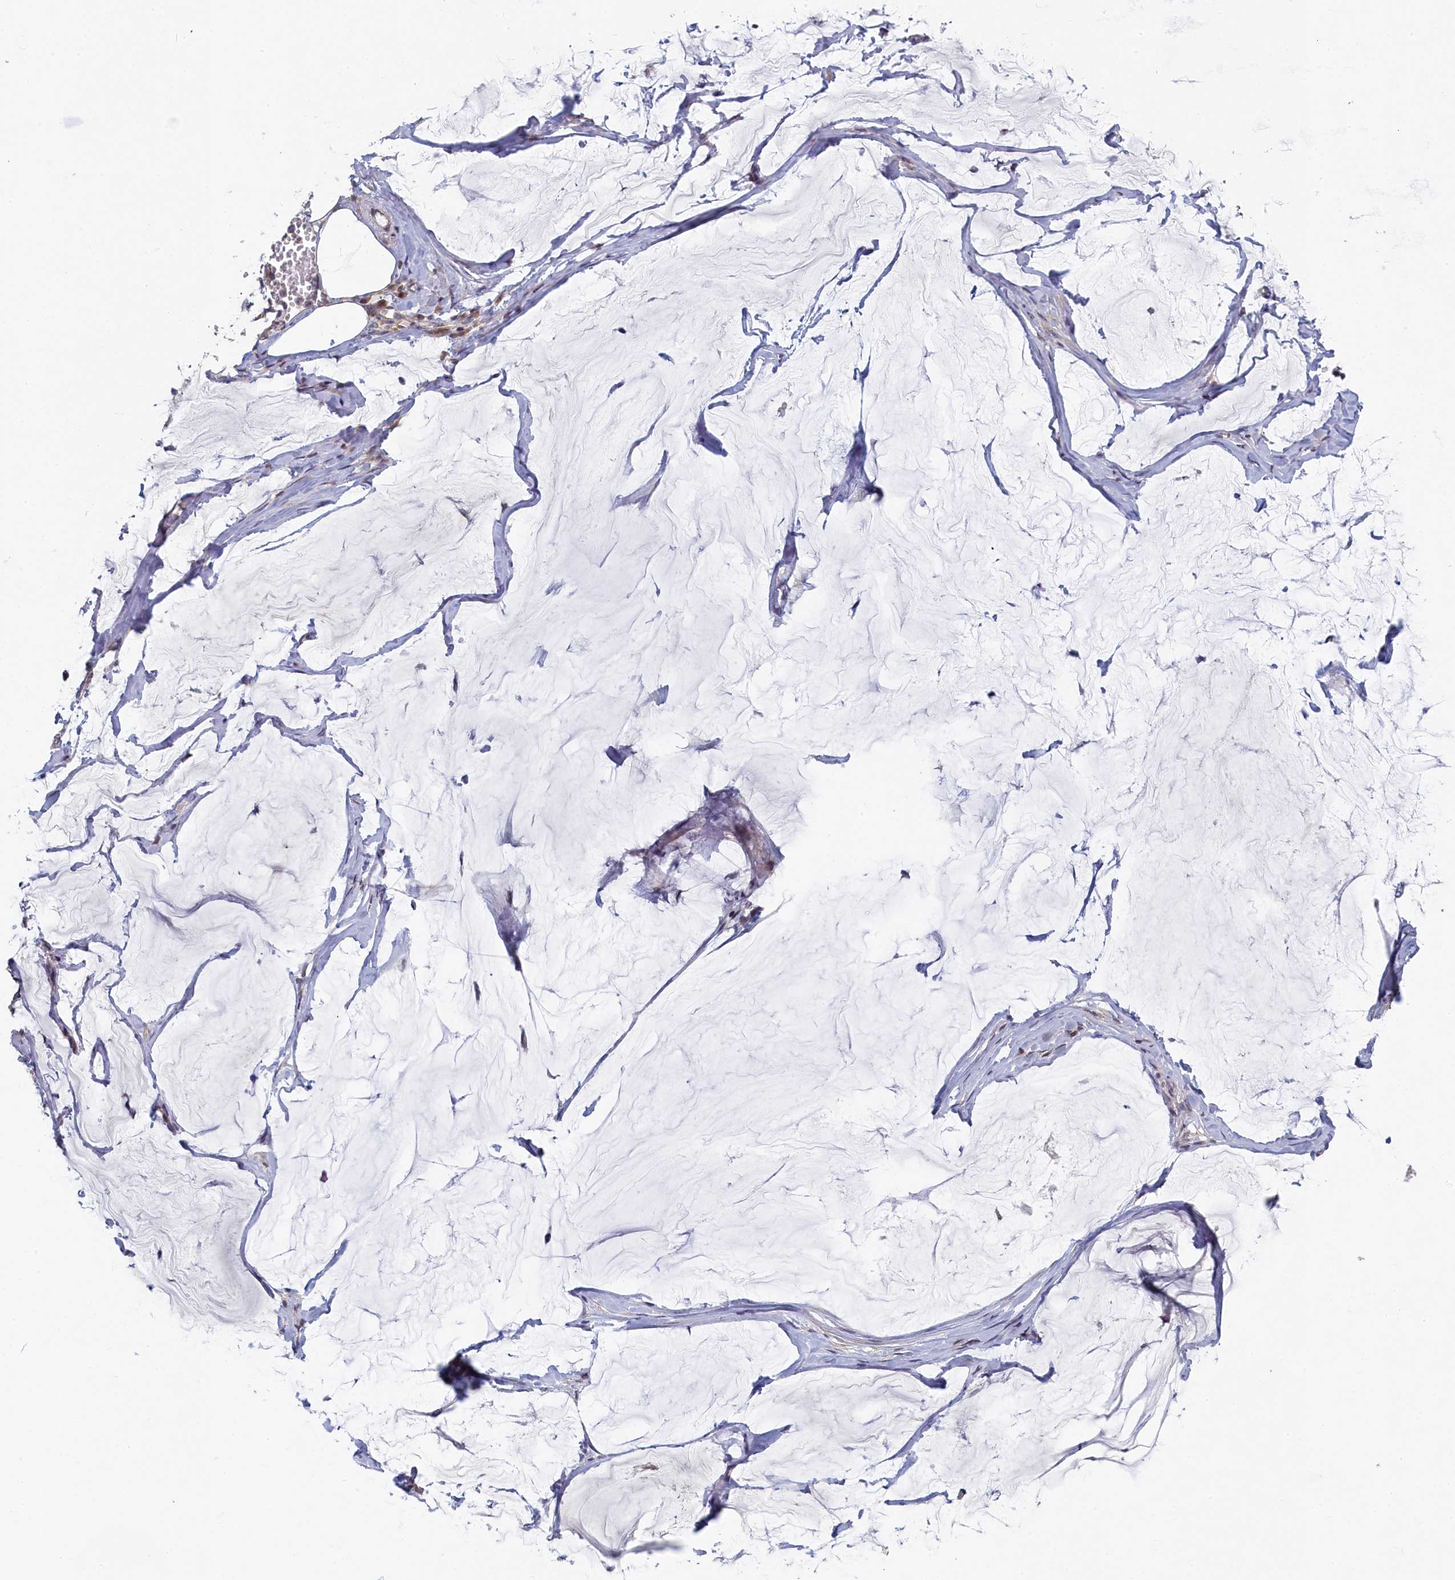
{"staining": {"intensity": "moderate", "quantity": ">75%", "location": "cytoplasmic/membranous"}, "tissue": "ovarian cancer", "cell_type": "Tumor cells", "image_type": "cancer", "snomed": [{"axis": "morphology", "description": "Cystadenocarcinoma, mucinous, NOS"}, {"axis": "topography", "description": "Ovary"}], "caption": "This image displays ovarian cancer stained with immunohistochemistry (IHC) to label a protein in brown. The cytoplasmic/membranous of tumor cells show moderate positivity for the protein. Nuclei are counter-stained blue.", "gene": "DIXDC1", "patient": {"sex": "female", "age": 73}}